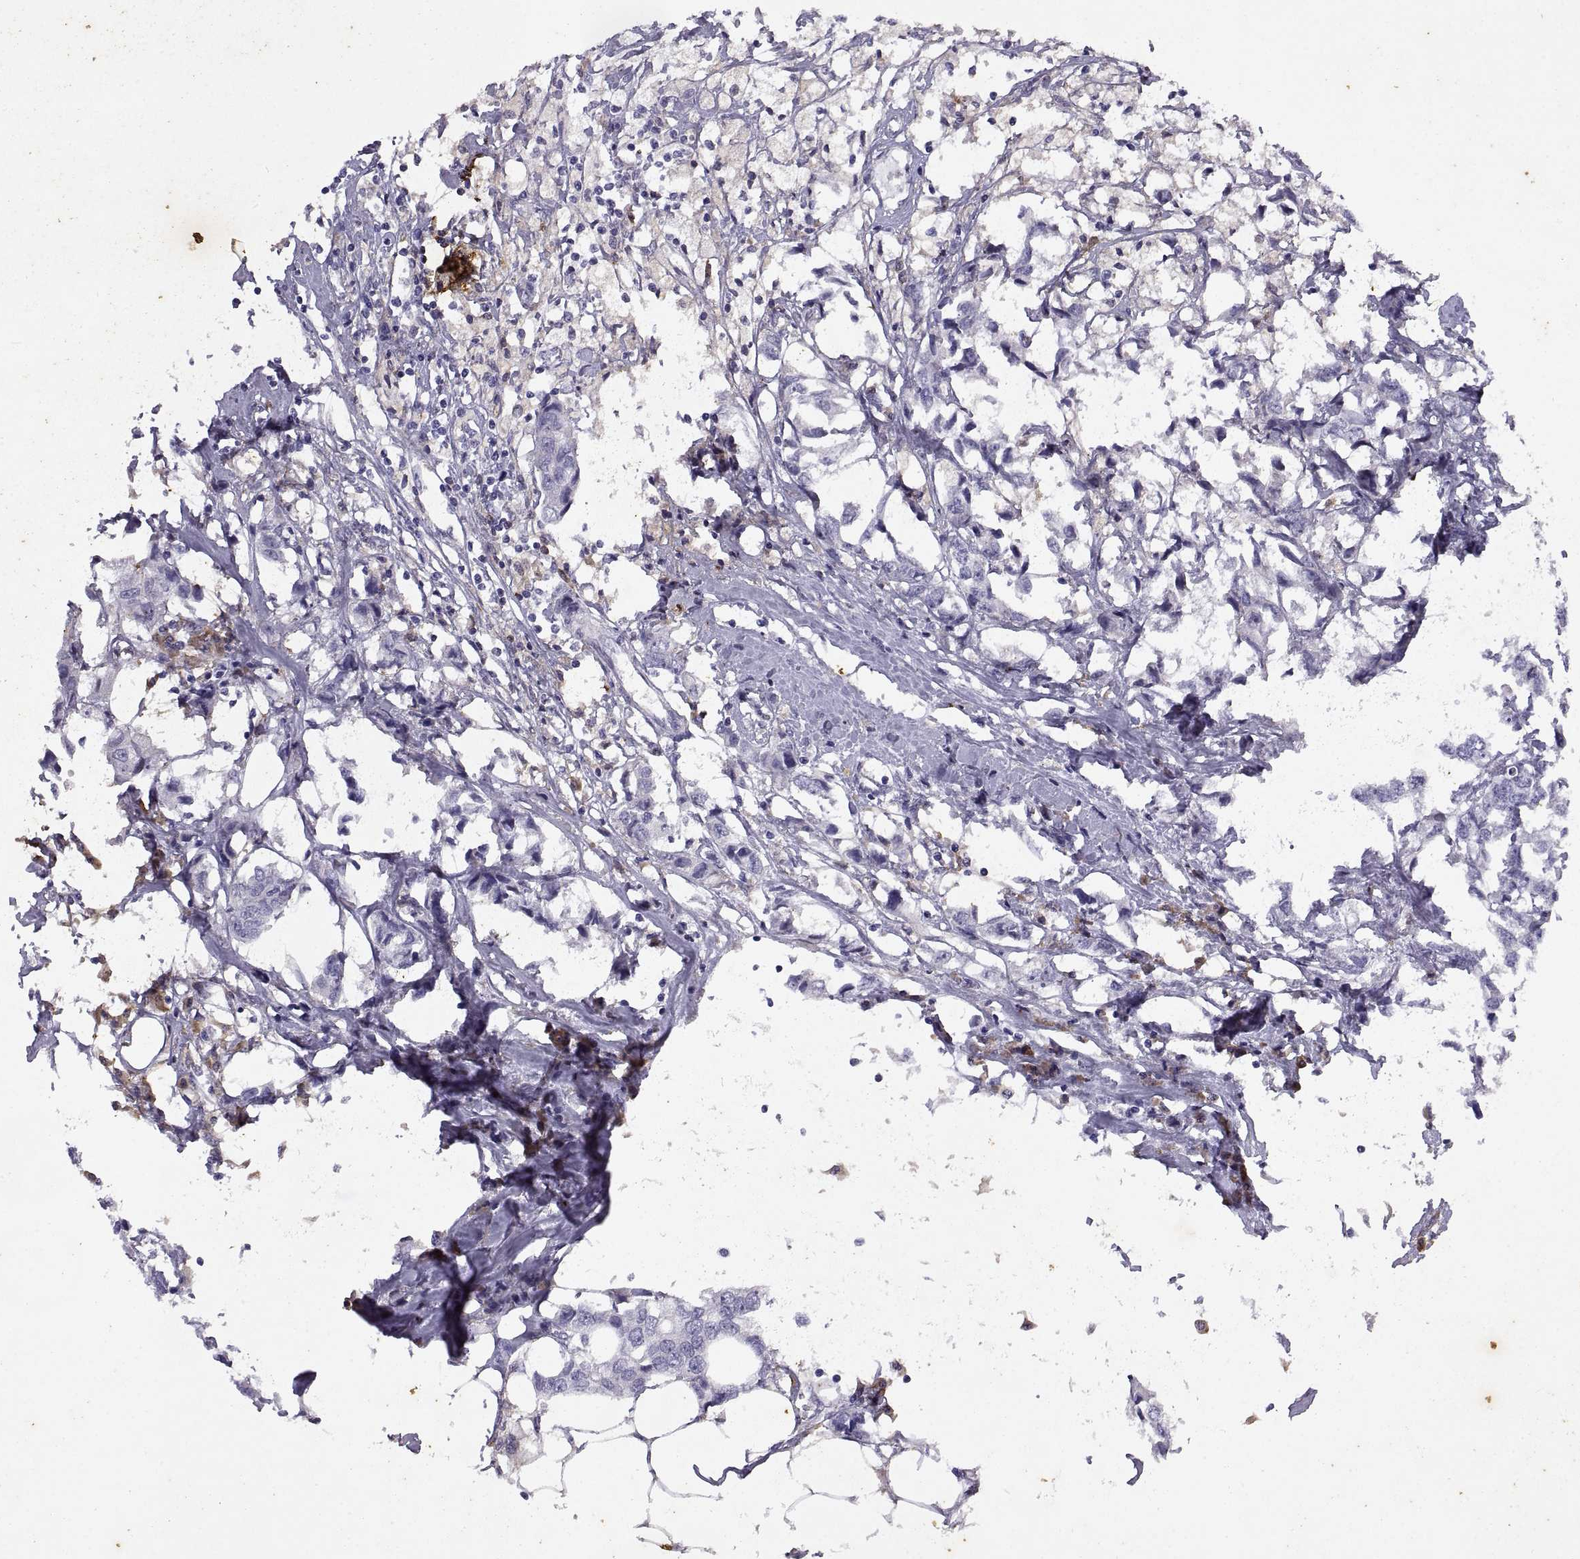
{"staining": {"intensity": "negative", "quantity": "none", "location": "none"}, "tissue": "breast cancer", "cell_type": "Tumor cells", "image_type": "cancer", "snomed": [{"axis": "morphology", "description": "Duct carcinoma"}, {"axis": "topography", "description": "Breast"}], "caption": "An immunohistochemistry (IHC) image of intraductal carcinoma (breast) is shown. There is no staining in tumor cells of intraductal carcinoma (breast).", "gene": "DOK3", "patient": {"sex": "female", "age": 80}}